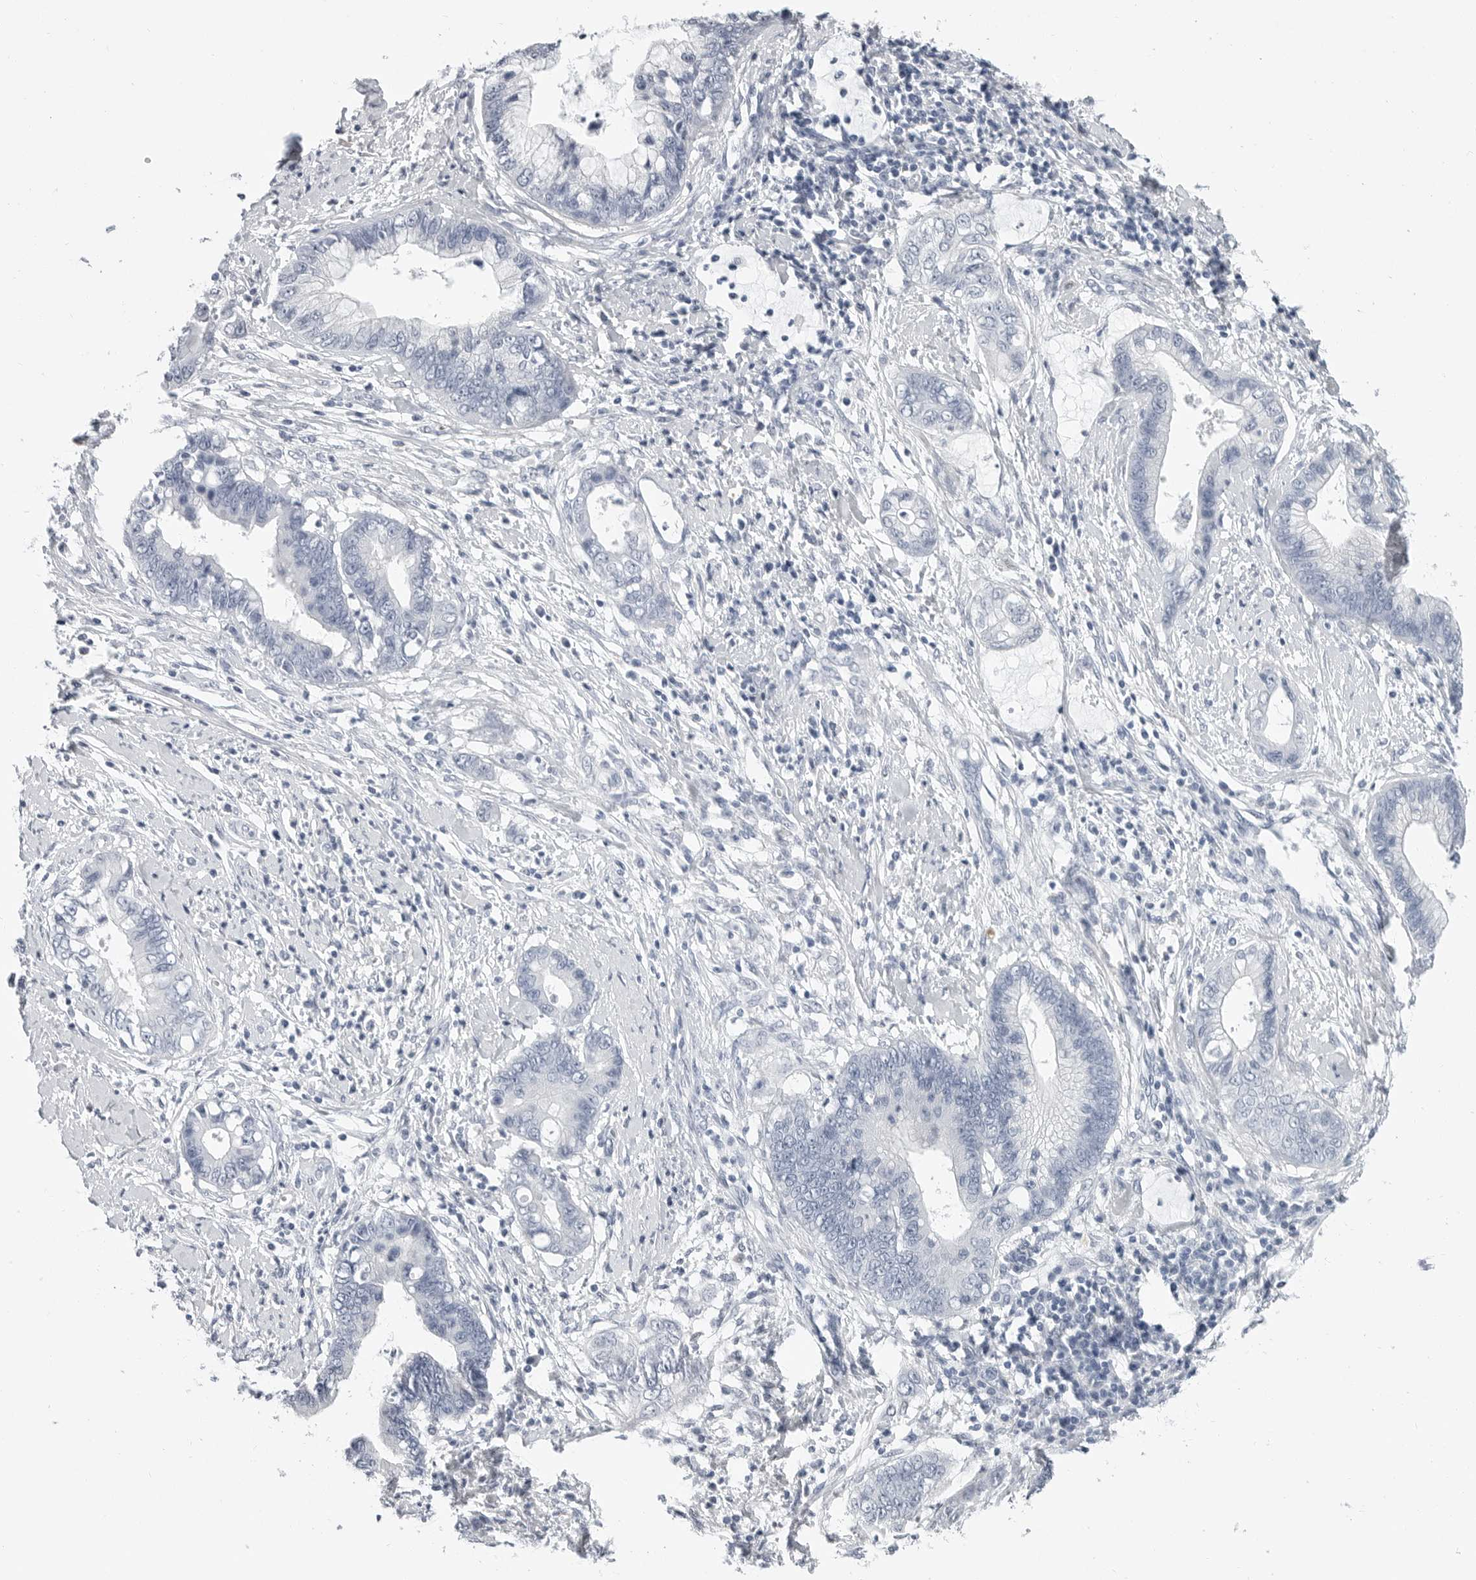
{"staining": {"intensity": "negative", "quantity": "none", "location": "none"}, "tissue": "cervical cancer", "cell_type": "Tumor cells", "image_type": "cancer", "snomed": [{"axis": "morphology", "description": "Adenocarcinoma, NOS"}, {"axis": "topography", "description": "Cervix"}], "caption": "Immunohistochemistry image of neoplastic tissue: cervical cancer stained with DAB (3,3'-diaminobenzidine) shows no significant protein staining in tumor cells. (DAB immunohistochemistry (IHC) with hematoxylin counter stain).", "gene": "PLN", "patient": {"sex": "female", "age": 44}}